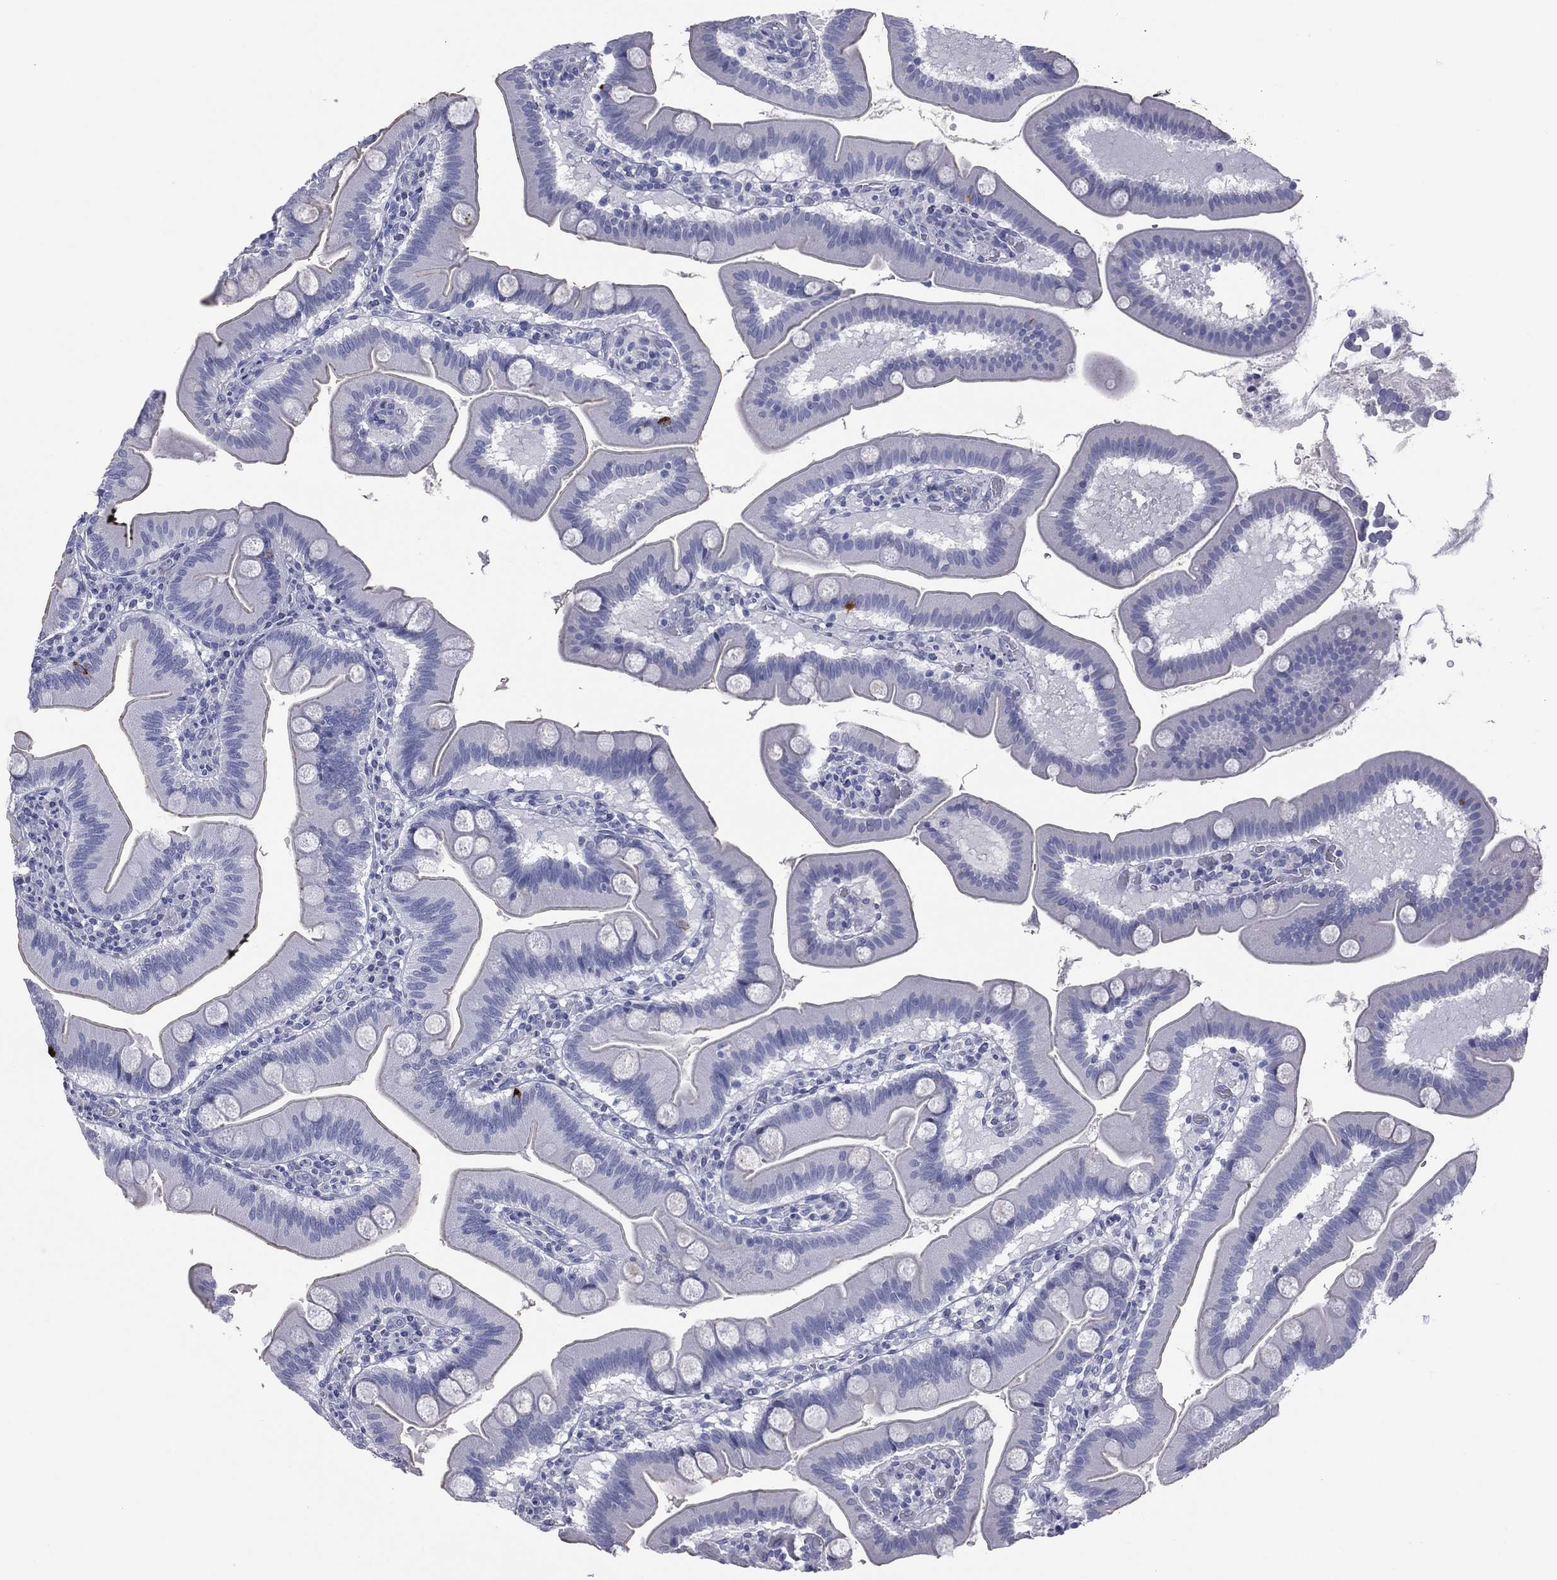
{"staining": {"intensity": "strong", "quantity": "<25%", "location": "cytoplasmic/membranous"}, "tissue": "duodenum", "cell_type": "Glandular cells", "image_type": "normal", "snomed": [{"axis": "morphology", "description": "Normal tissue, NOS"}, {"axis": "topography", "description": "Duodenum"}], "caption": "Human duodenum stained for a protein (brown) demonstrates strong cytoplasmic/membranous positive staining in about <25% of glandular cells.", "gene": "MLN", "patient": {"sex": "male", "age": 59}}